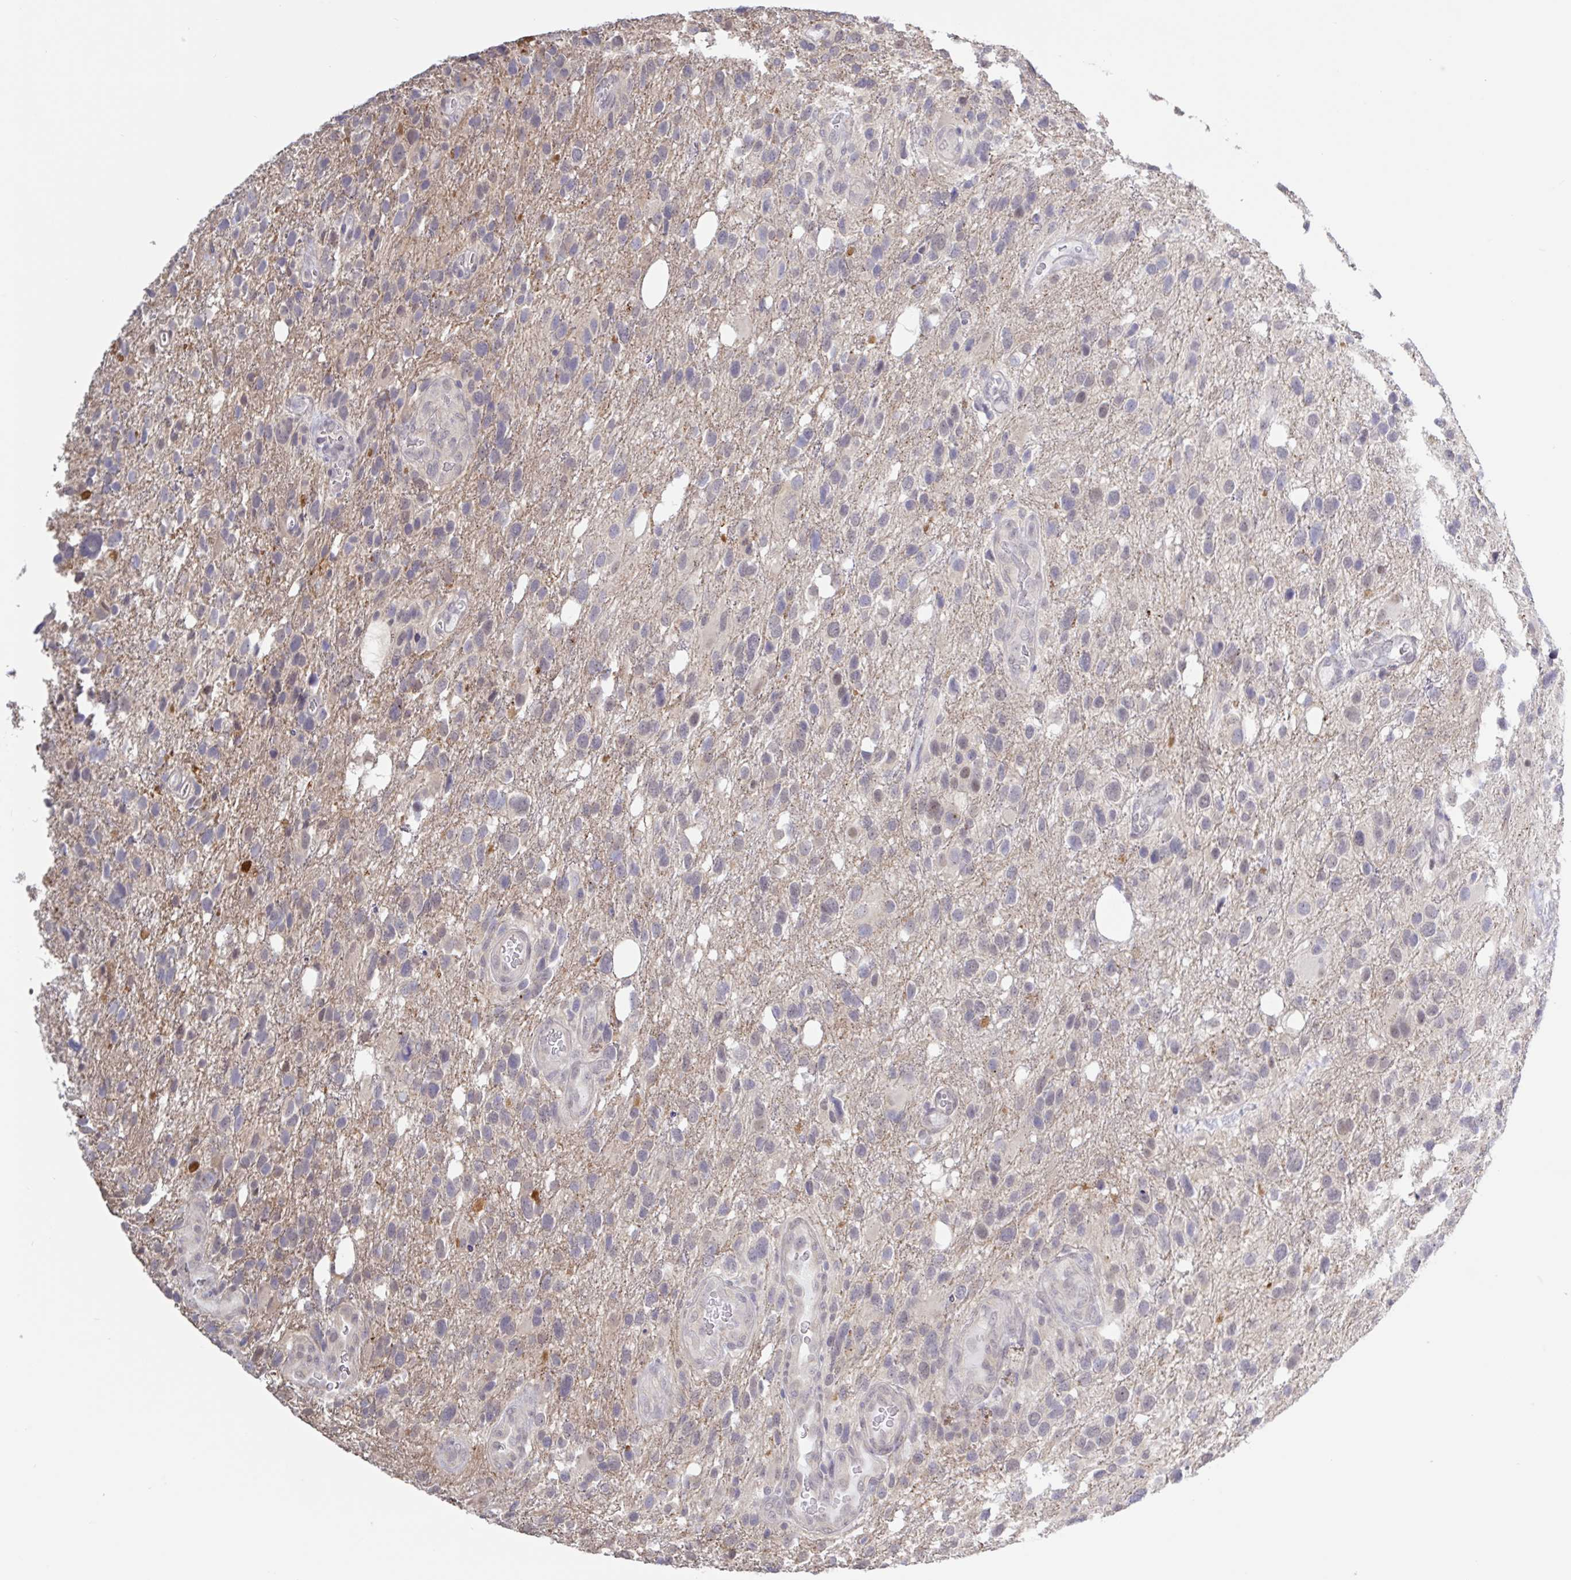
{"staining": {"intensity": "negative", "quantity": "none", "location": "none"}, "tissue": "glioma", "cell_type": "Tumor cells", "image_type": "cancer", "snomed": [{"axis": "morphology", "description": "Glioma, malignant, High grade"}, {"axis": "topography", "description": "Brain"}], "caption": "Human glioma stained for a protein using IHC reveals no staining in tumor cells.", "gene": "HYPK", "patient": {"sex": "female", "age": 58}}